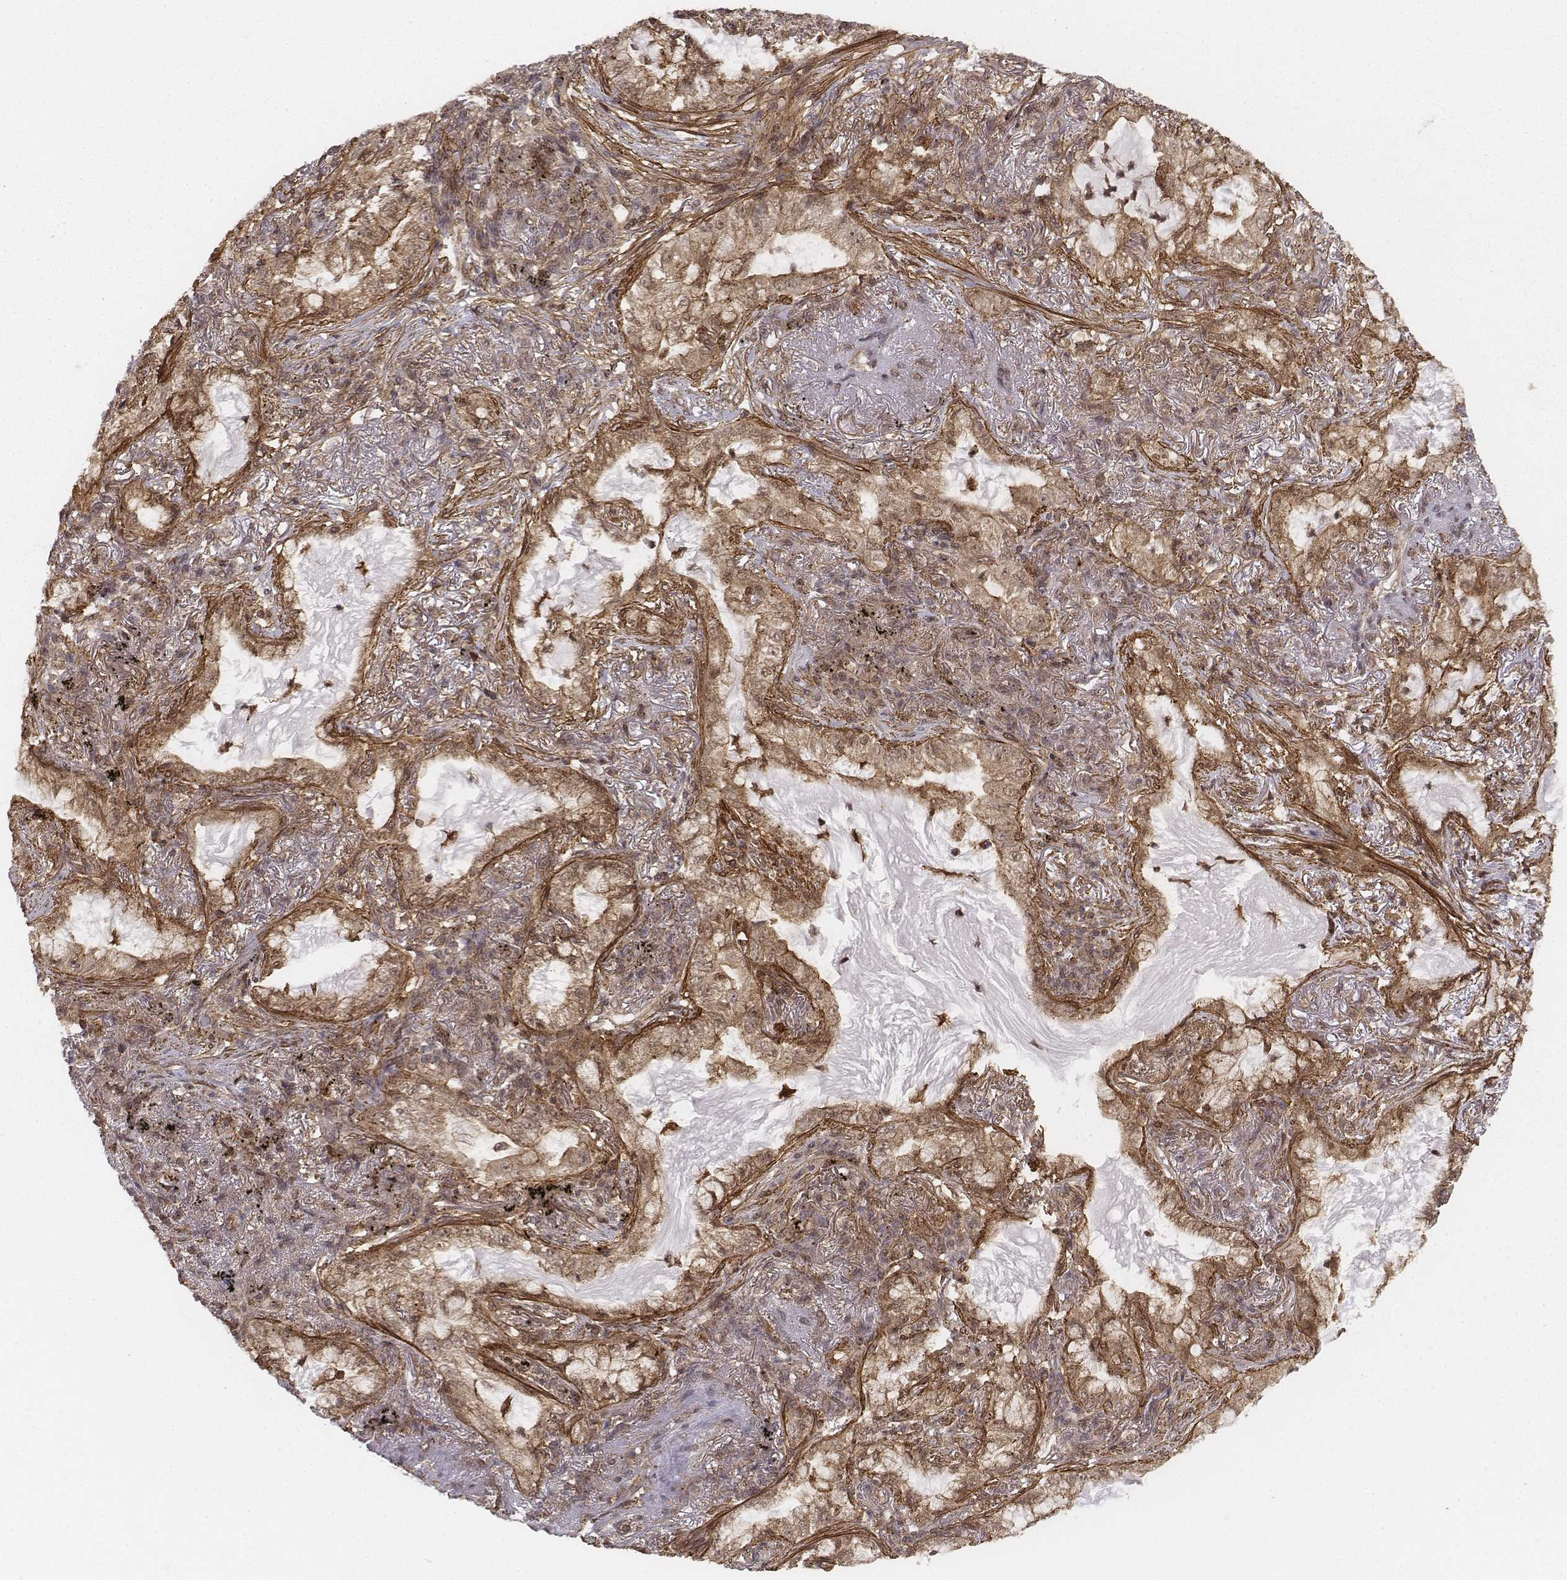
{"staining": {"intensity": "moderate", "quantity": ">75%", "location": "cytoplasmic/membranous,nuclear"}, "tissue": "lung cancer", "cell_type": "Tumor cells", "image_type": "cancer", "snomed": [{"axis": "morphology", "description": "Adenocarcinoma, NOS"}, {"axis": "topography", "description": "Lung"}], "caption": "Lung cancer (adenocarcinoma) stained with a protein marker demonstrates moderate staining in tumor cells.", "gene": "ZFYVE19", "patient": {"sex": "female", "age": 73}}